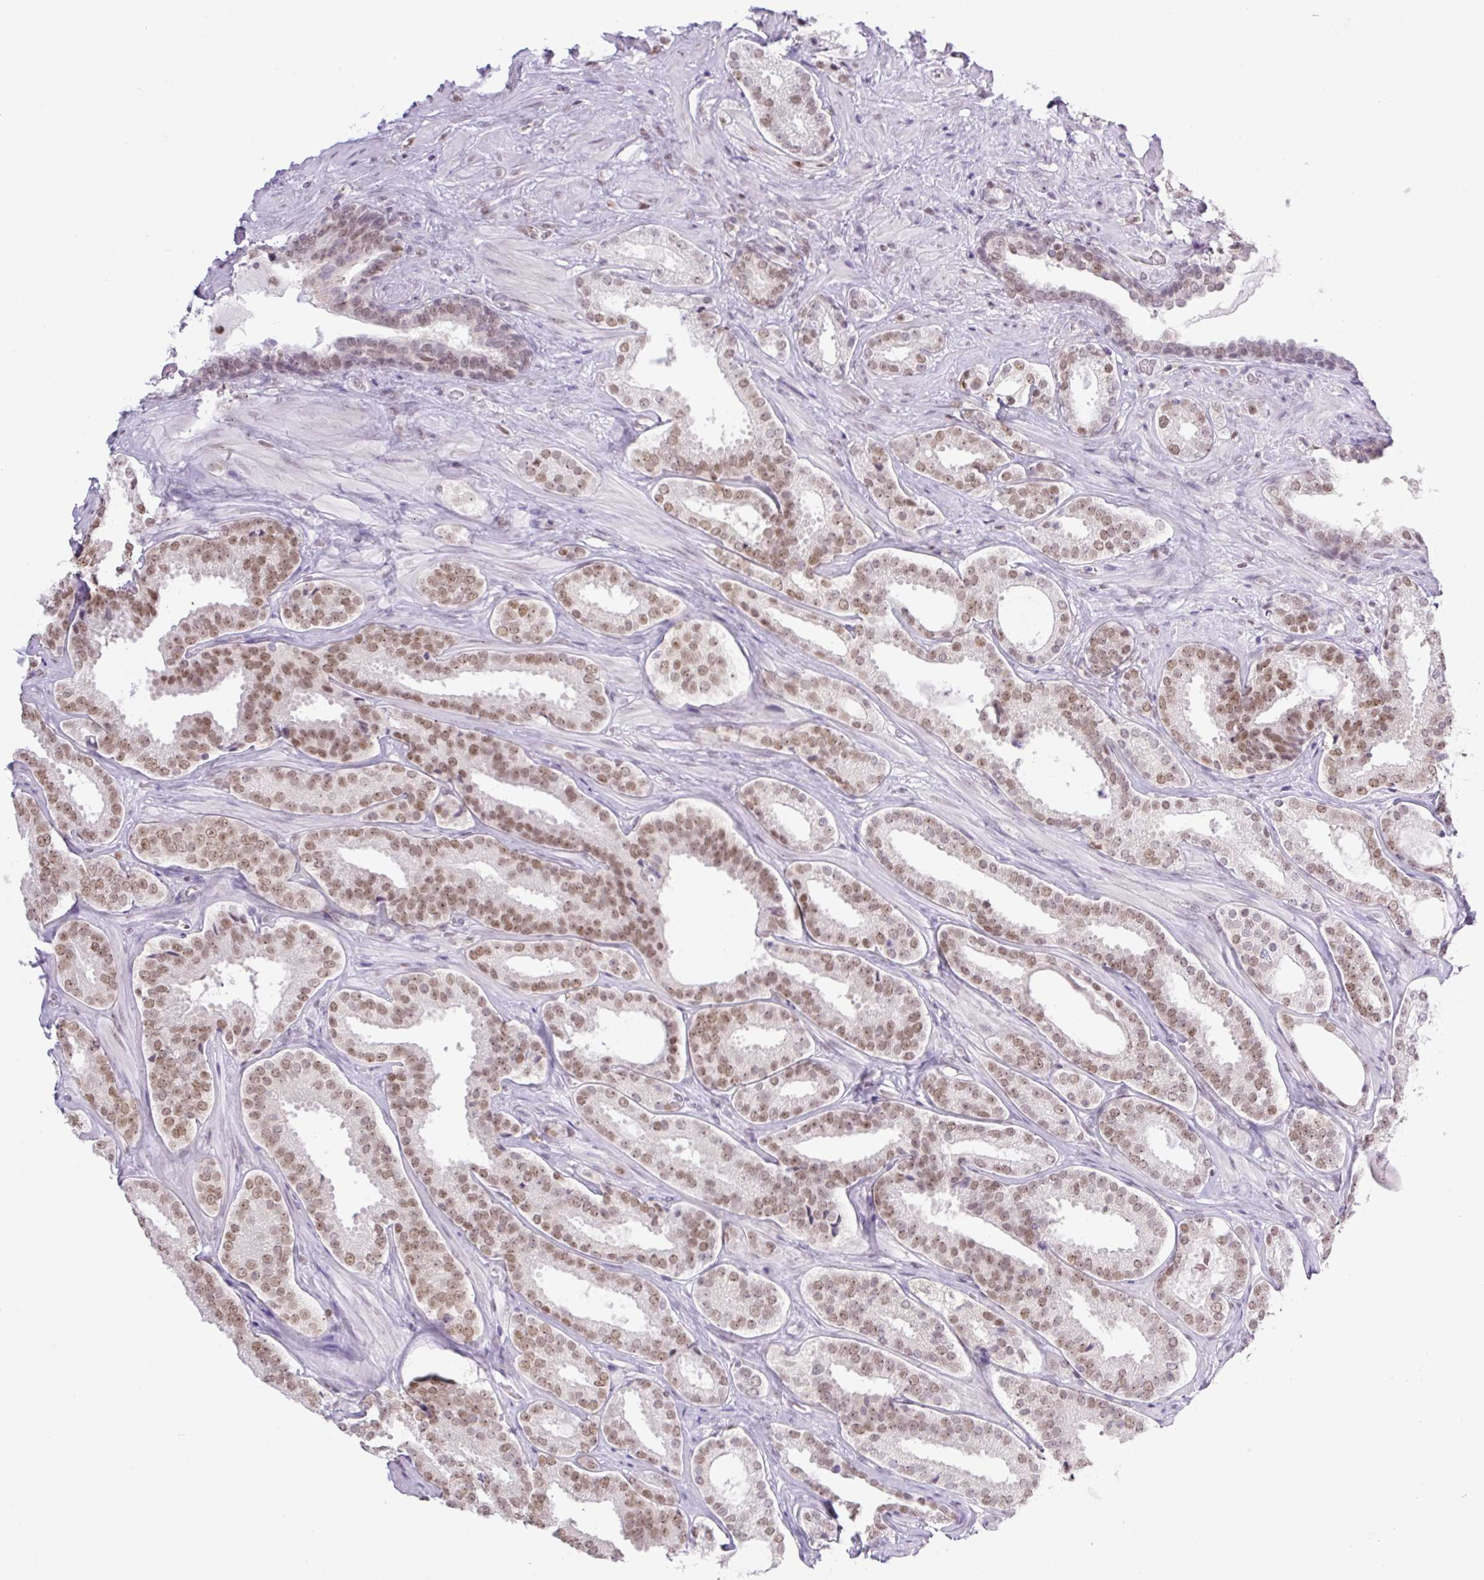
{"staining": {"intensity": "moderate", "quantity": ">75%", "location": "nuclear"}, "tissue": "prostate cancer", "cell_type": "Tumor cells", "image_type": "cancer", "snomed": [{"axis": "morphology", "description": "Adenocarcinoma, High grade"}, {"axis": "topography", "description": "Prostate"}], "caption": "Human prostate cancer stained with a protein marker exhibits moderate staining in tumor cells.", "gene": "TLE3", "patient": {"sex": "male", "age": 65}}